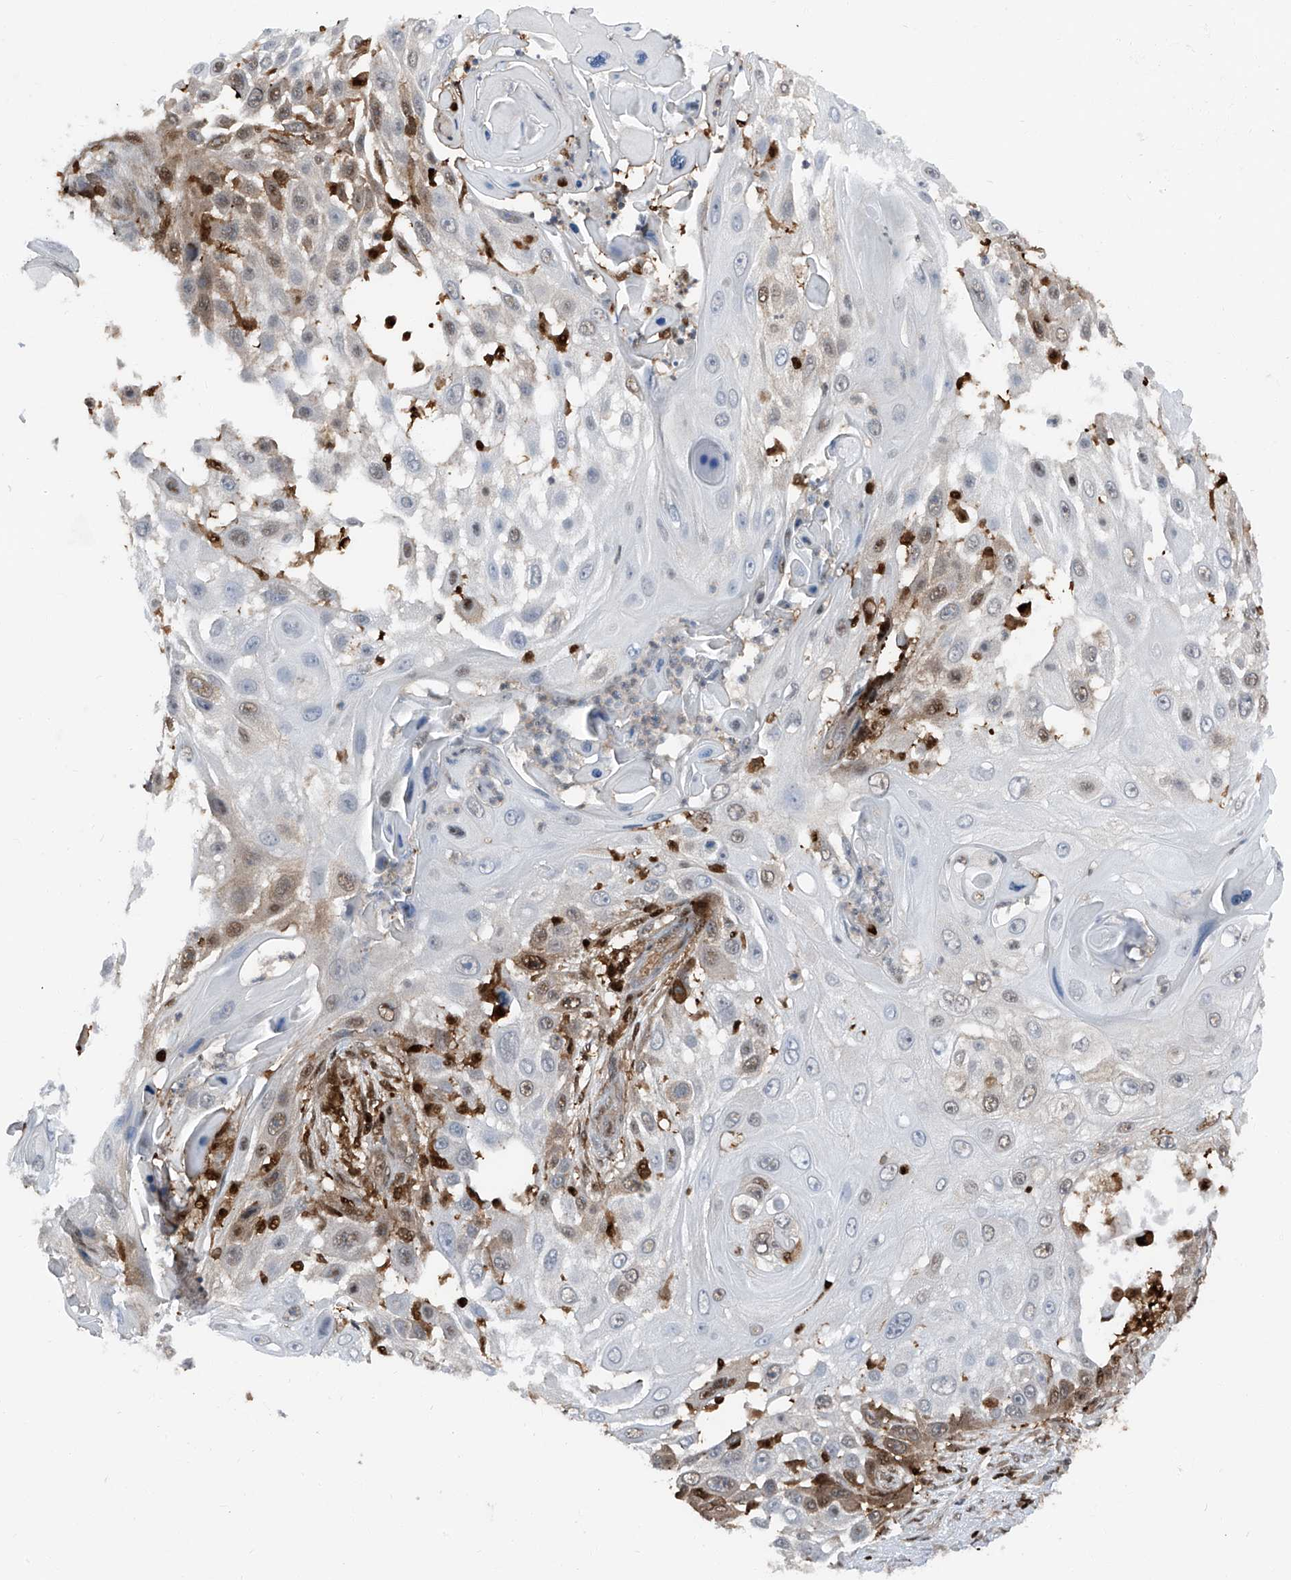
{"staining": {"intensity": "moderate", "quantity": "<25%", "location": "cytoplasmic/membranous,nuclear"}, "tissue": "skin cancer", "cell_type": "Tumor cells", "image_type": "cancer", "snomed": [{"axis": "morphology", "description": "Squamous cell carcinoma, NOS"}, {"axis": "topography", "description": "Skin"}], "caption": "This is an image of immunohistochemistry (IHC) staining of squamous cell carcinoma (skin), which shows moderate staining in the cytoplasmic/membranous and nuclear of tumor cells.", "gene": "PSMB10", "patient": {"sex": "female", "age": 44}}